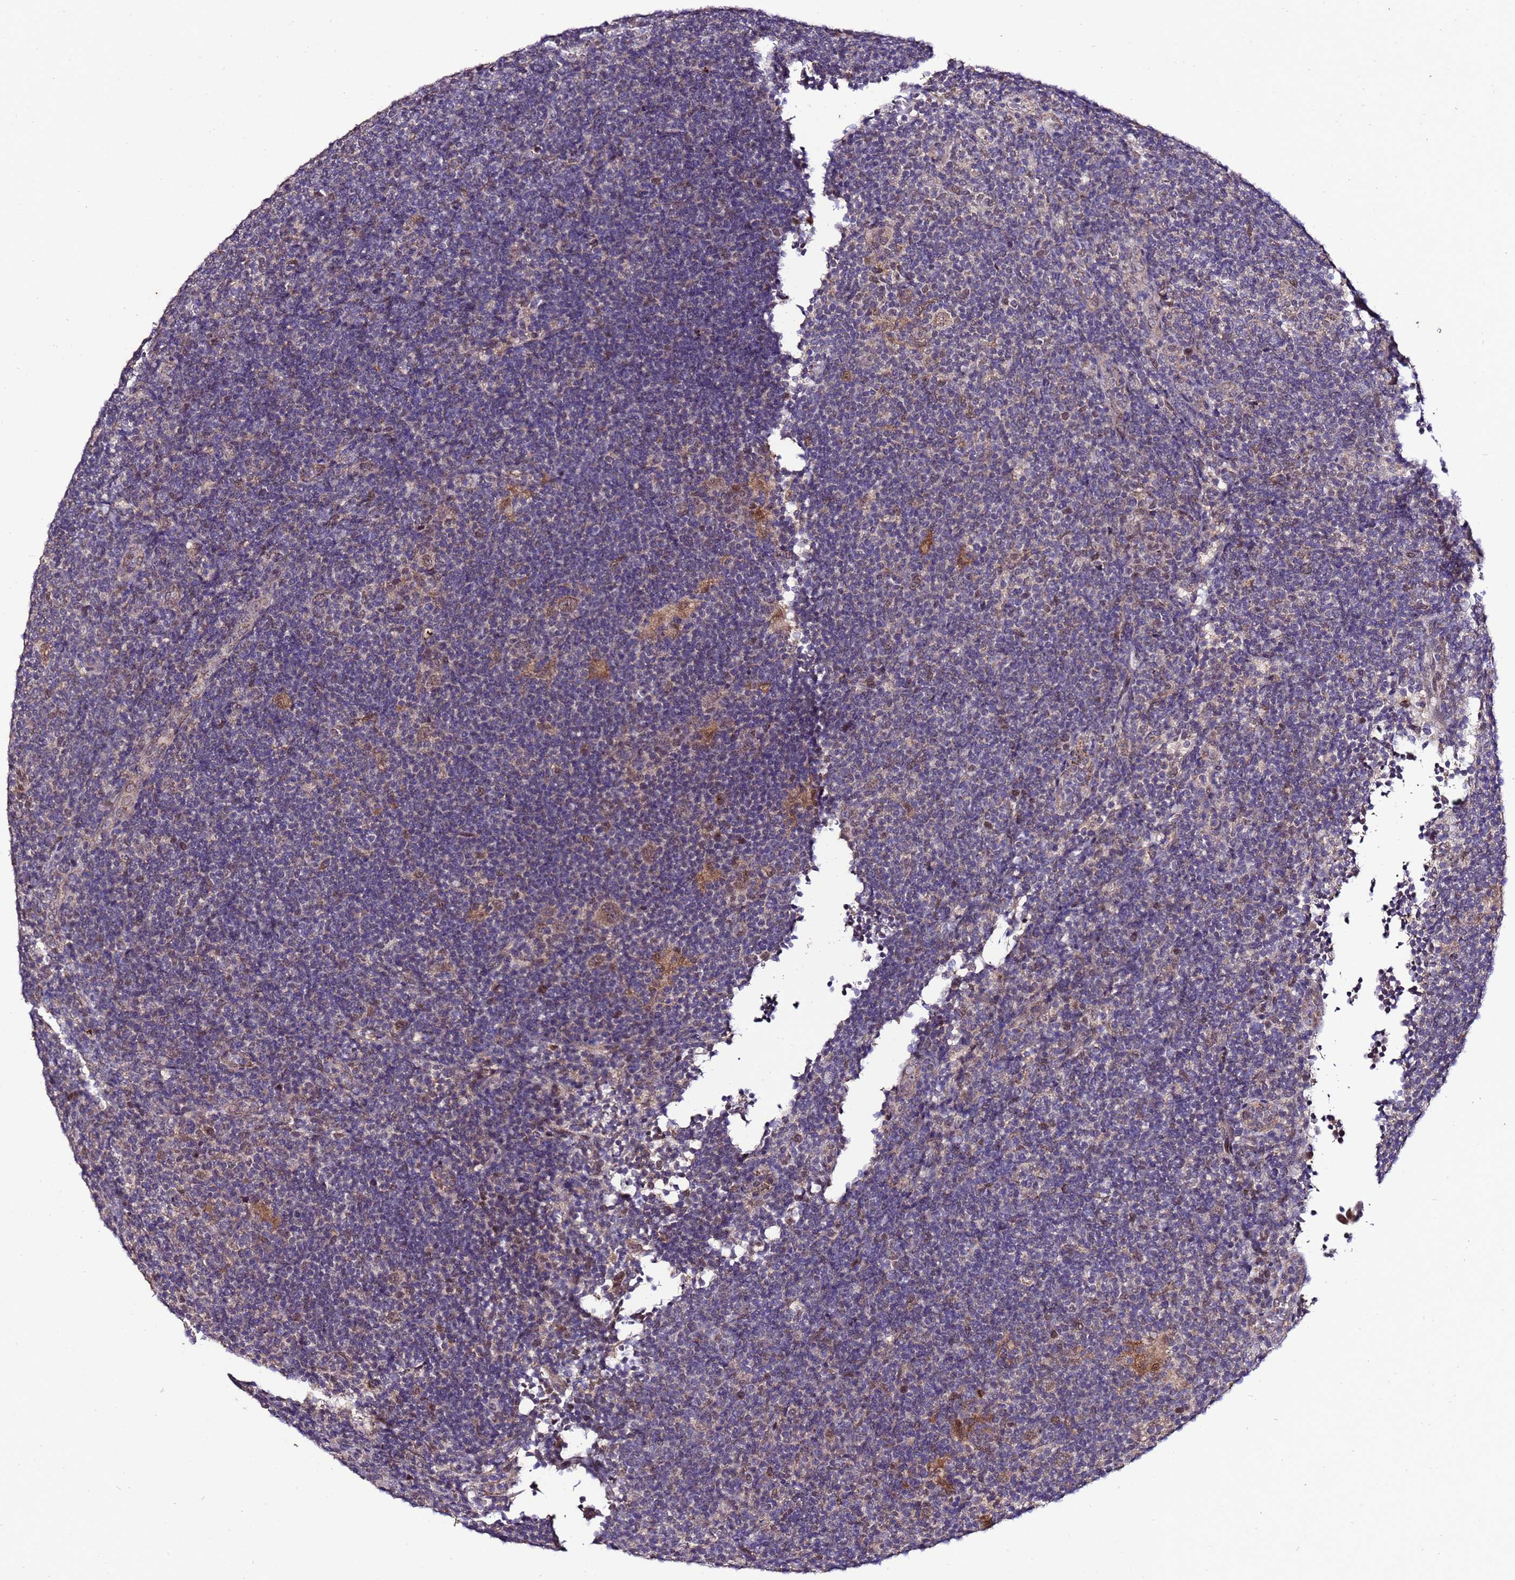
{"staining": {"intensity": "moderate", "quantity": ">75%", "location": "cytoplasmic/membranous,nuclear"}, "tissue": "lymphoma", "cell_type": "Tumor cells", "image_type": "cancer", "snomed": [{"axis": "morphology", "description": "Hodgkin's disease, NOS"}, {"axis": "topography", "description": "Lymph node"}], "caption": "Hodgkin's disease stained with a protein marker reveals moderate staining in tumor cells.", "gene": "ZNF329", "patient": {"sex": "female", "age": 57}}